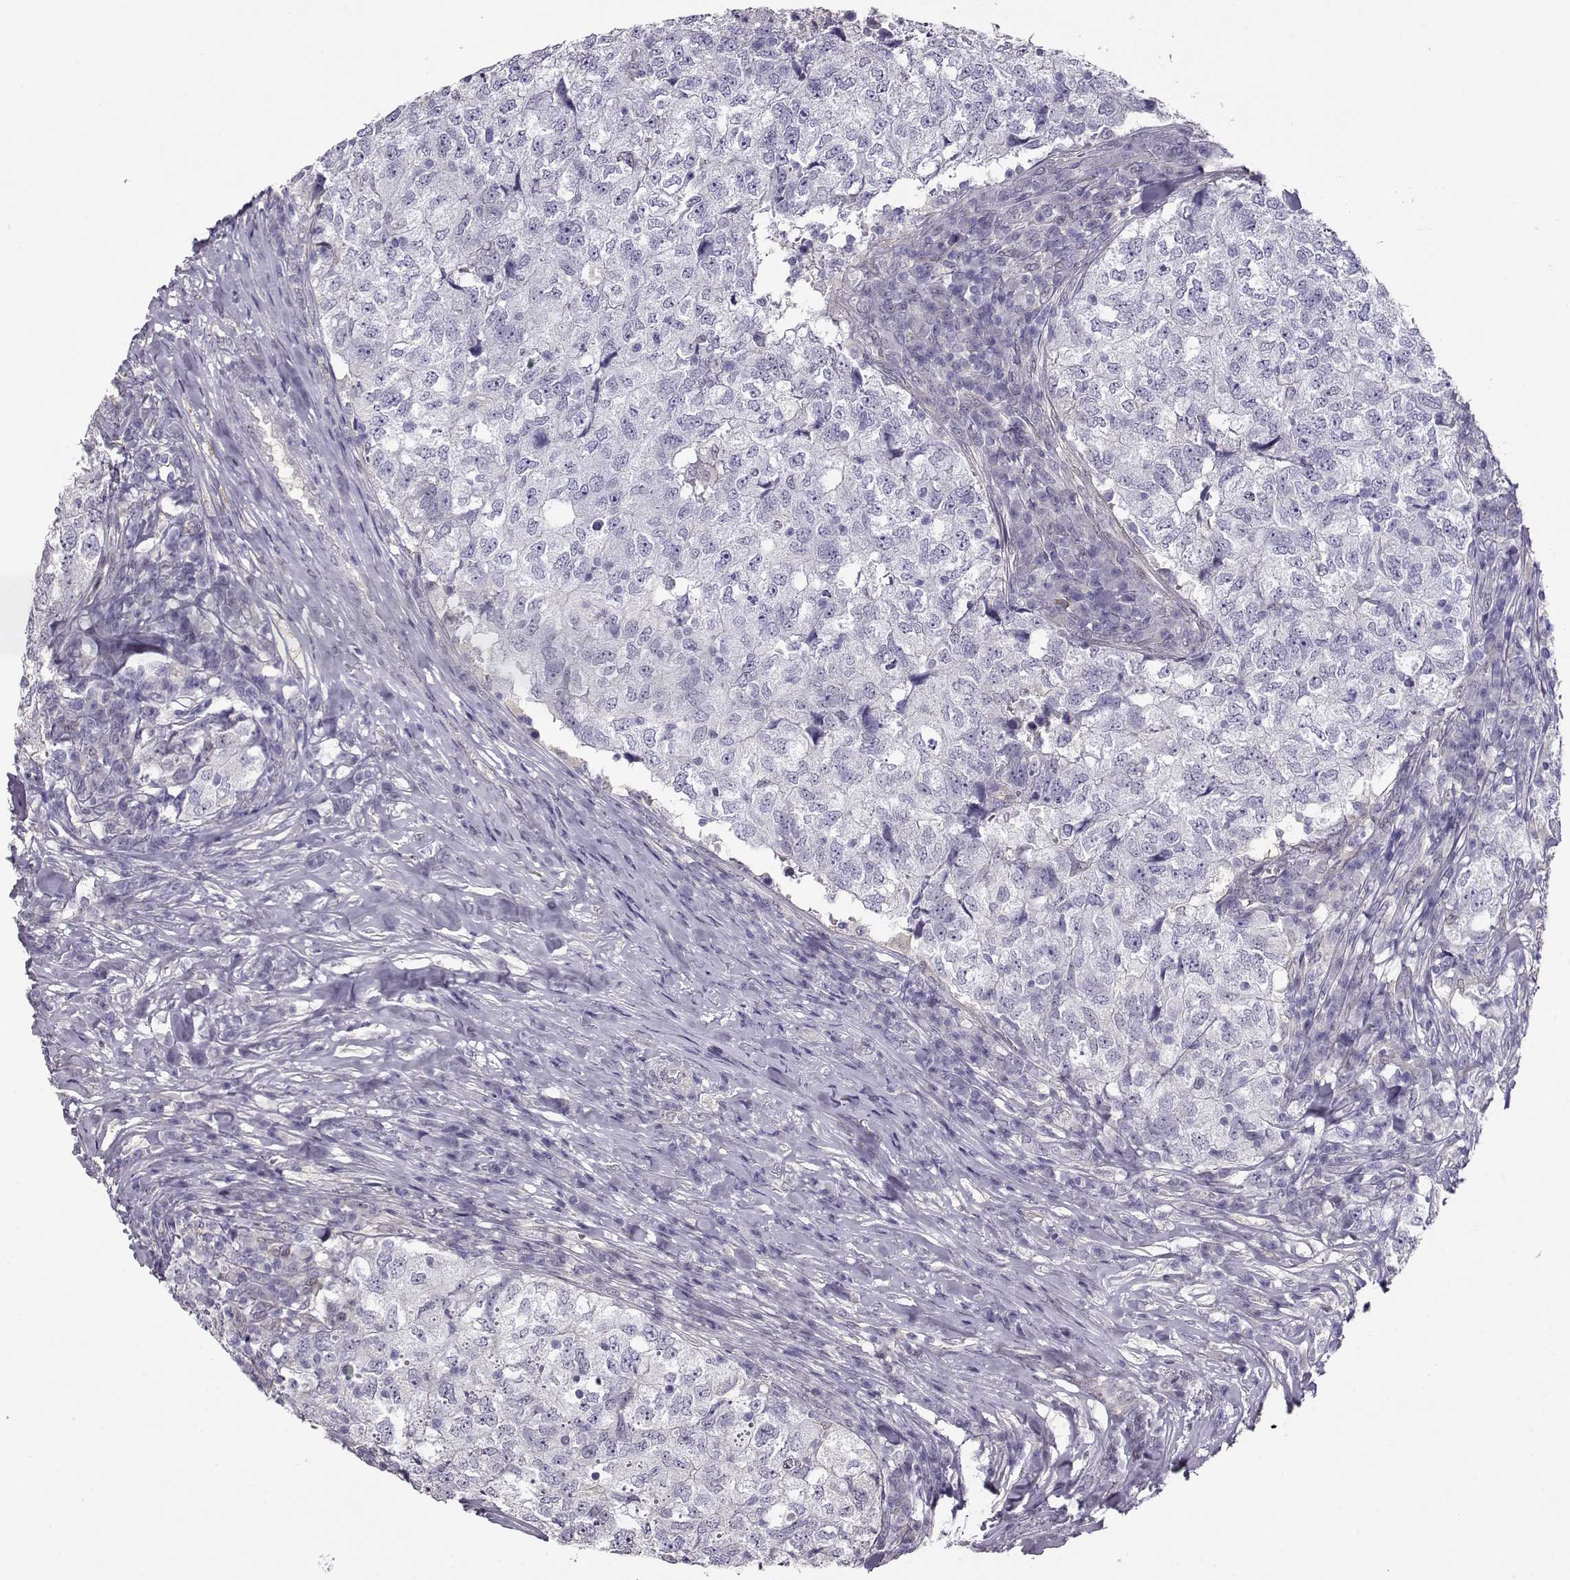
{"staining": {"intensity": "negative", "quantity": "none", "location": "none"}, "tissue": "breast cancer", "cell_type": "Tumor cells", "image_type": "cancer", "snomed": [{"axis": "morphology", "description": "Duct carcinoma"}, {"axis": "topography", "description": "Breast"}], "caption": "Immunohistochemical staining of breast cancer exhibits no significant expression in tumor cells. (Immunohistochemistry (ihc), brightfield microscopy, high magnification).", "gene": "CCR8", "patient": {"sex": "female", "age": 30}}